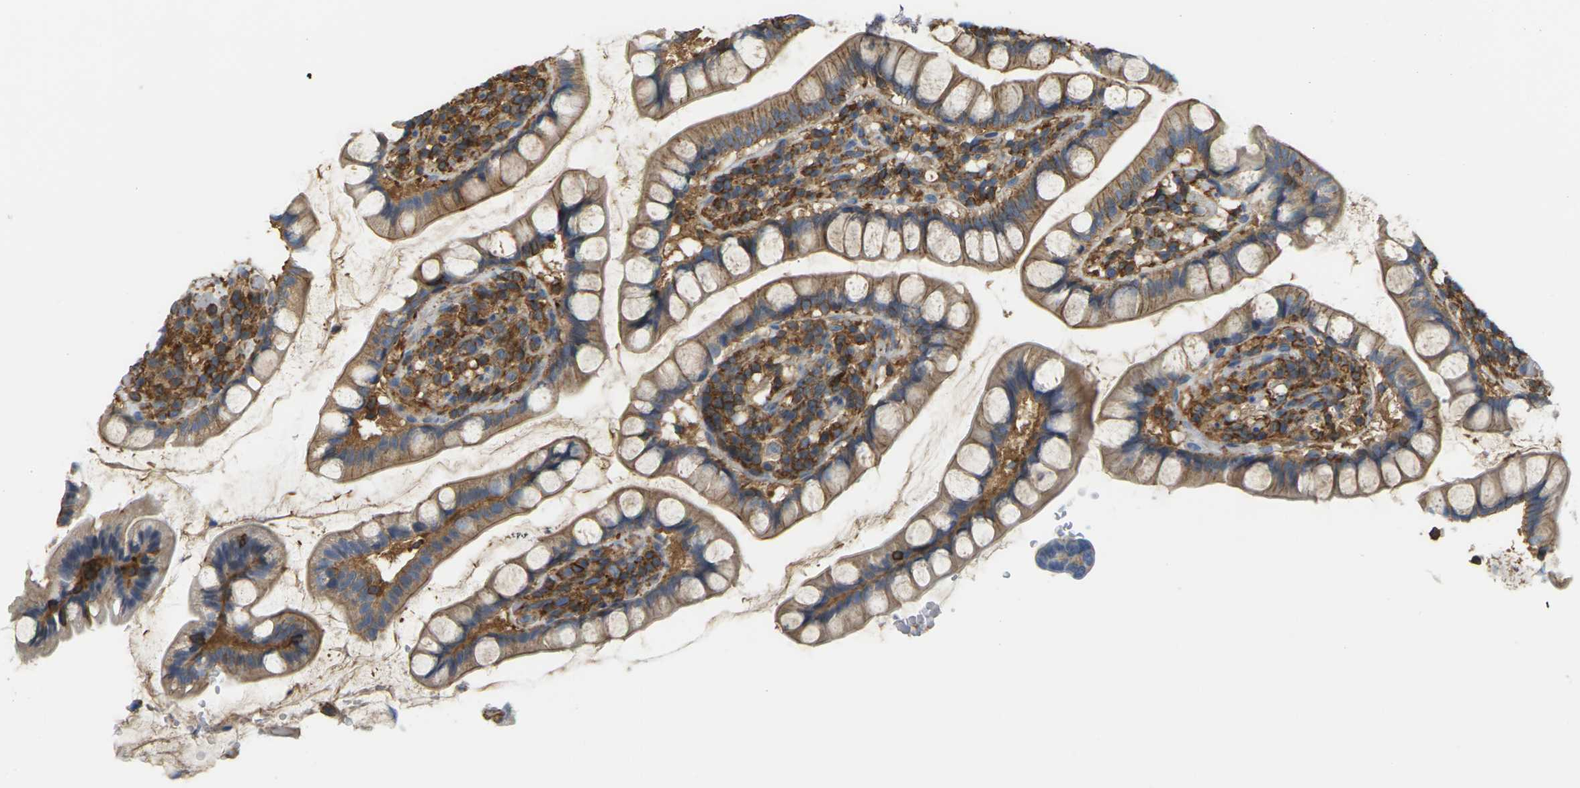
{"staining": {"intensity": "moderate", "quantity": "25%-75%", "location": "cytoplasmic/membranous"}, "tissue": "small intestine", "cell_type": "Glandular cells", "image_type": "normal", "snomed": [{"axis": "morphology", "description": "Normal tissue, NOS"}, {"axis": "topography", "description": "Small intestine"}], "caption": "Small intestine was stained to show a protein in brown. There is medium levels of moderate cytoplasmic/membranous positivity in about 25%-75% of glandular cells. (DAB (3,3'-diaminobenzidine) = brown stain, brightfield microscopy at high magnification).", "gene": "IQGAP1", "patient": {"sex": "female", "age": 84}}